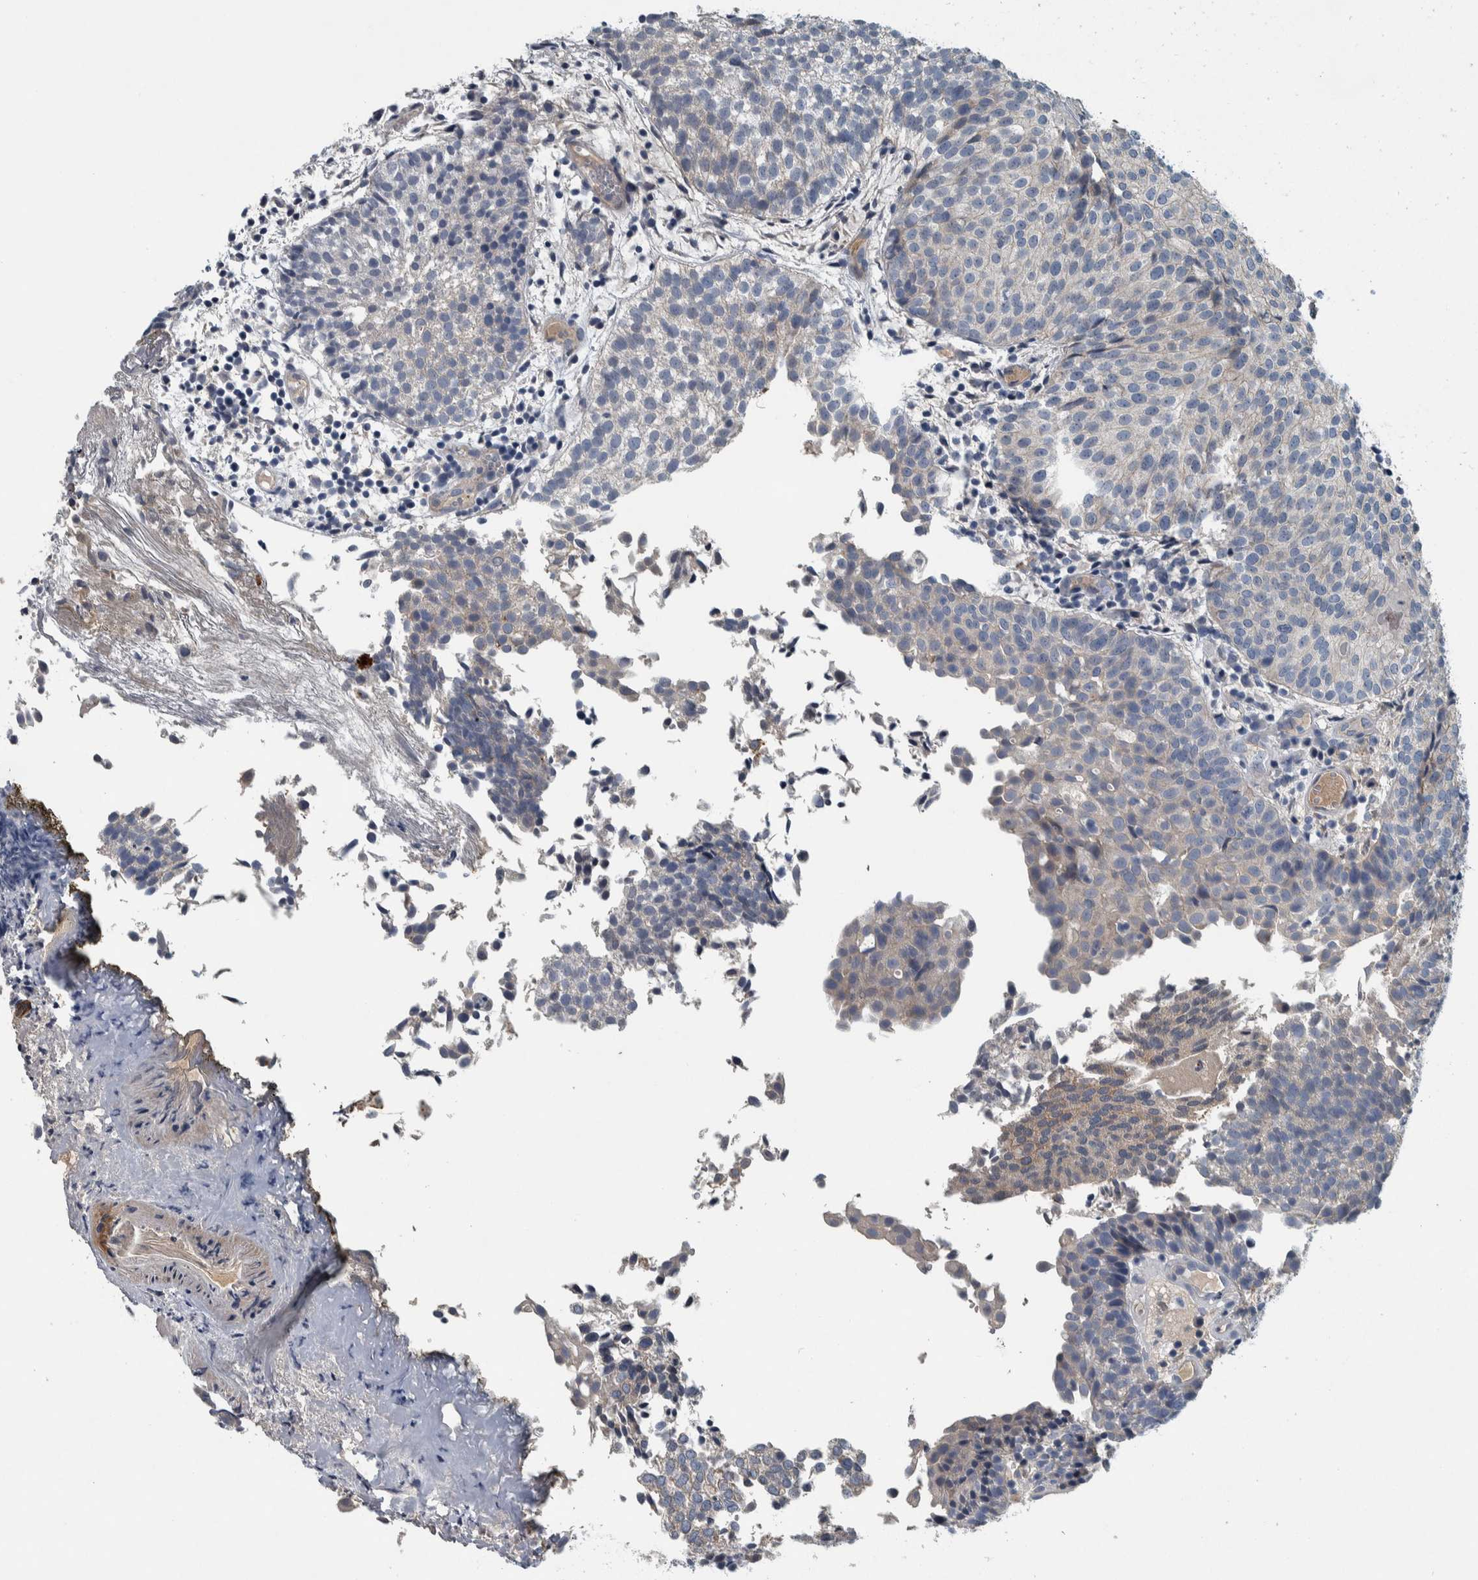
{"staining": {"intensity": "moderate", "quantity": "<25%", "location": "cytoplasmic/membranous"}, "tissue": "urothelial cancer", "cell_type": "Tumor cells", "image_type": "cancer", "snomed": [{"axis": "morphology", "description": "Urothelial carcinoma, Low grade"}, {"axis": "topography", "description": "Urinary bladder"}], "caption": "Tumor cells show low levels of moderate cytoplasmic/membranous positivity in about <25% of cells in urothelial cancer.", "gene": "SERPINC1", "patient": {"sex": "male", "age": 86}}